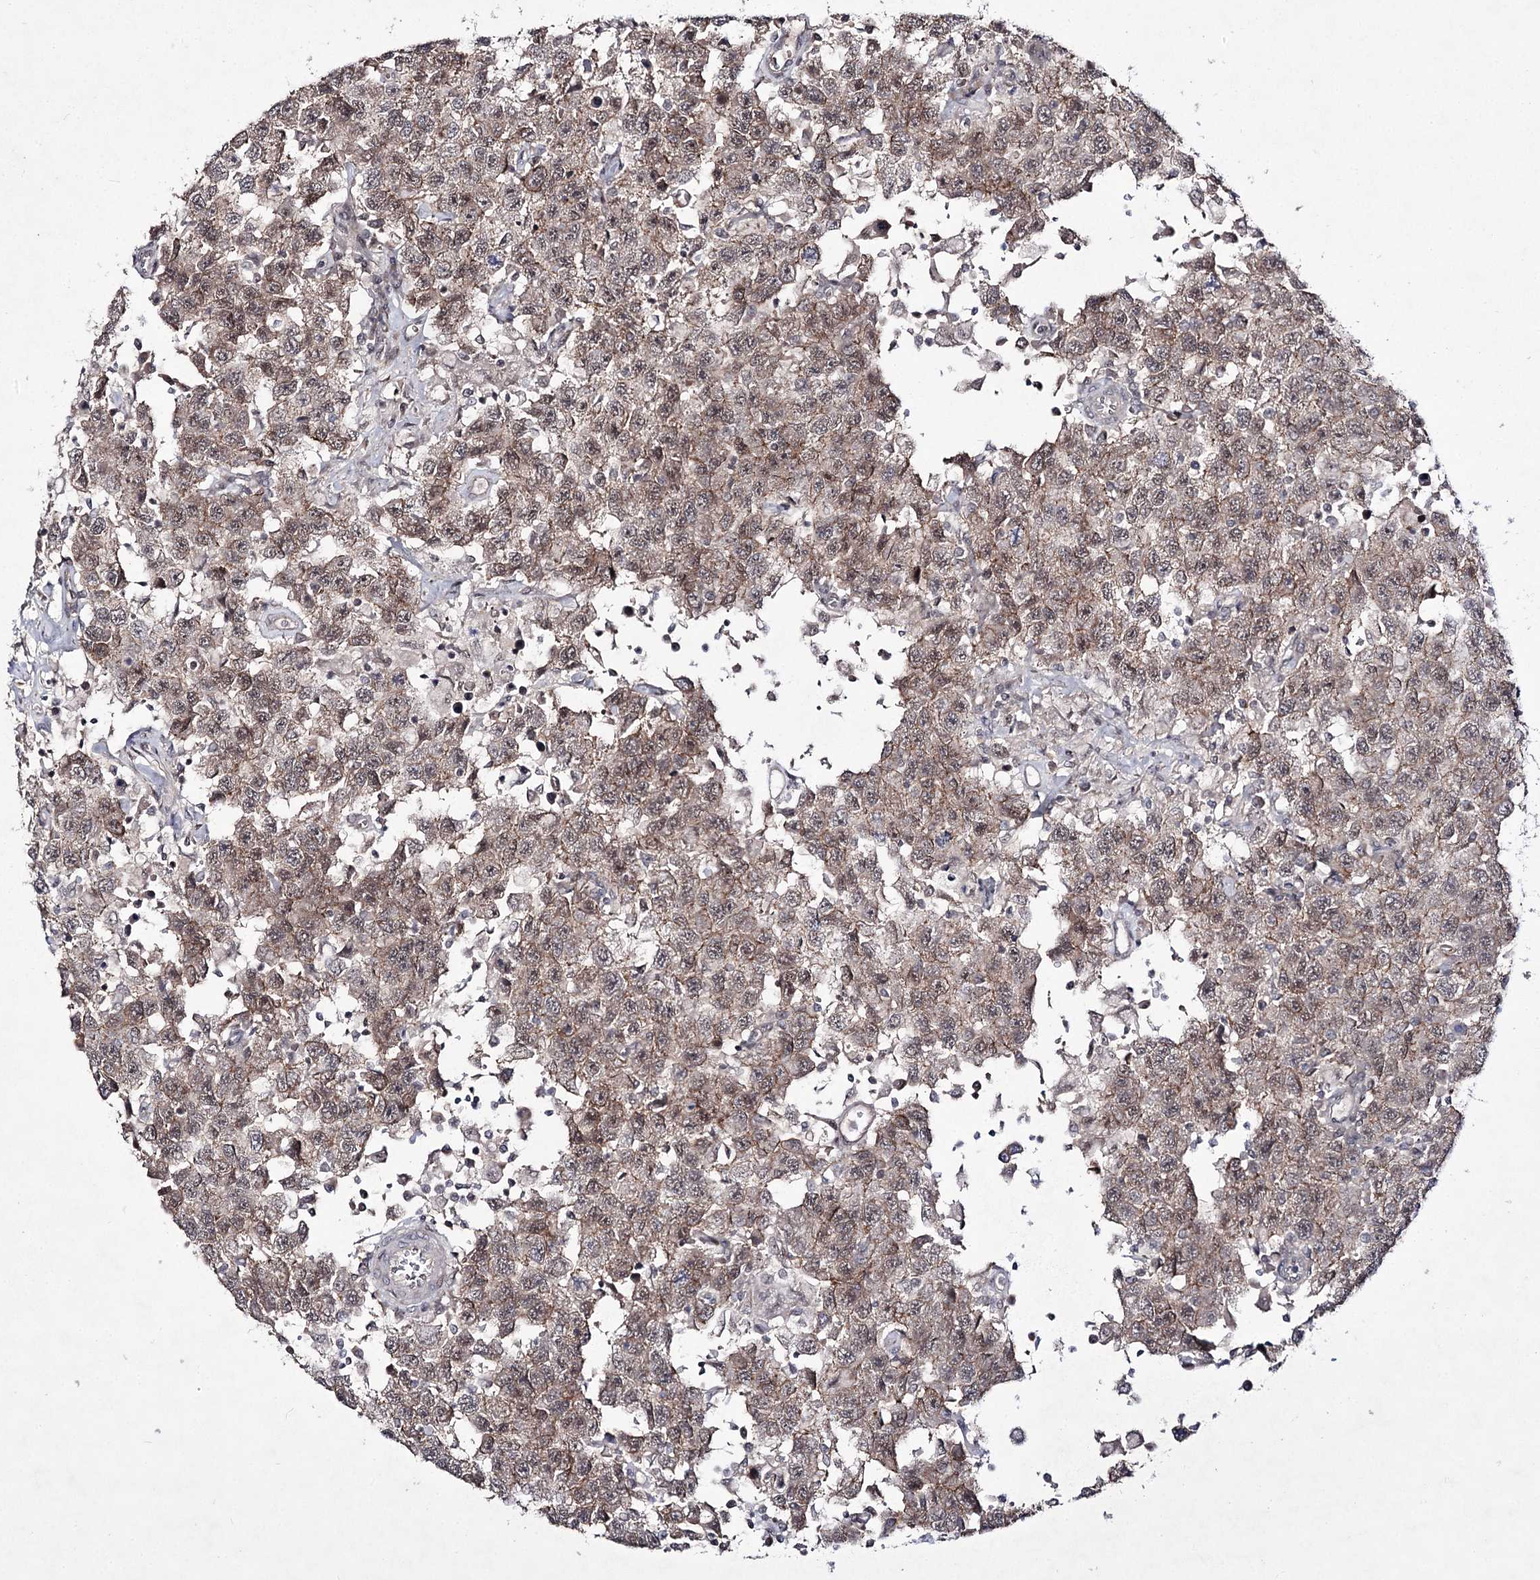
{"staining": {"intensity": "moderate", "quantity": ">75%", "location": "cytoplasmic/membranous,nuclear"}, "tissue": "testis cancer", "cell_type": "Tumor cells", "image_type": "cancer", "snomed": [{"axis": "morphology", "description": "Seminoma, NOS"}, {"axis": "topography", "description": "Testis"}], "caption": "Testis cancer was stained to show a protein in brown. There is medium levels of moderate cytoplasmic/membranous and nuclear expression in approximately >75% of tumor cells.", "gene": "HOXC11", "patient": {"sex": "male", "age": 41}}